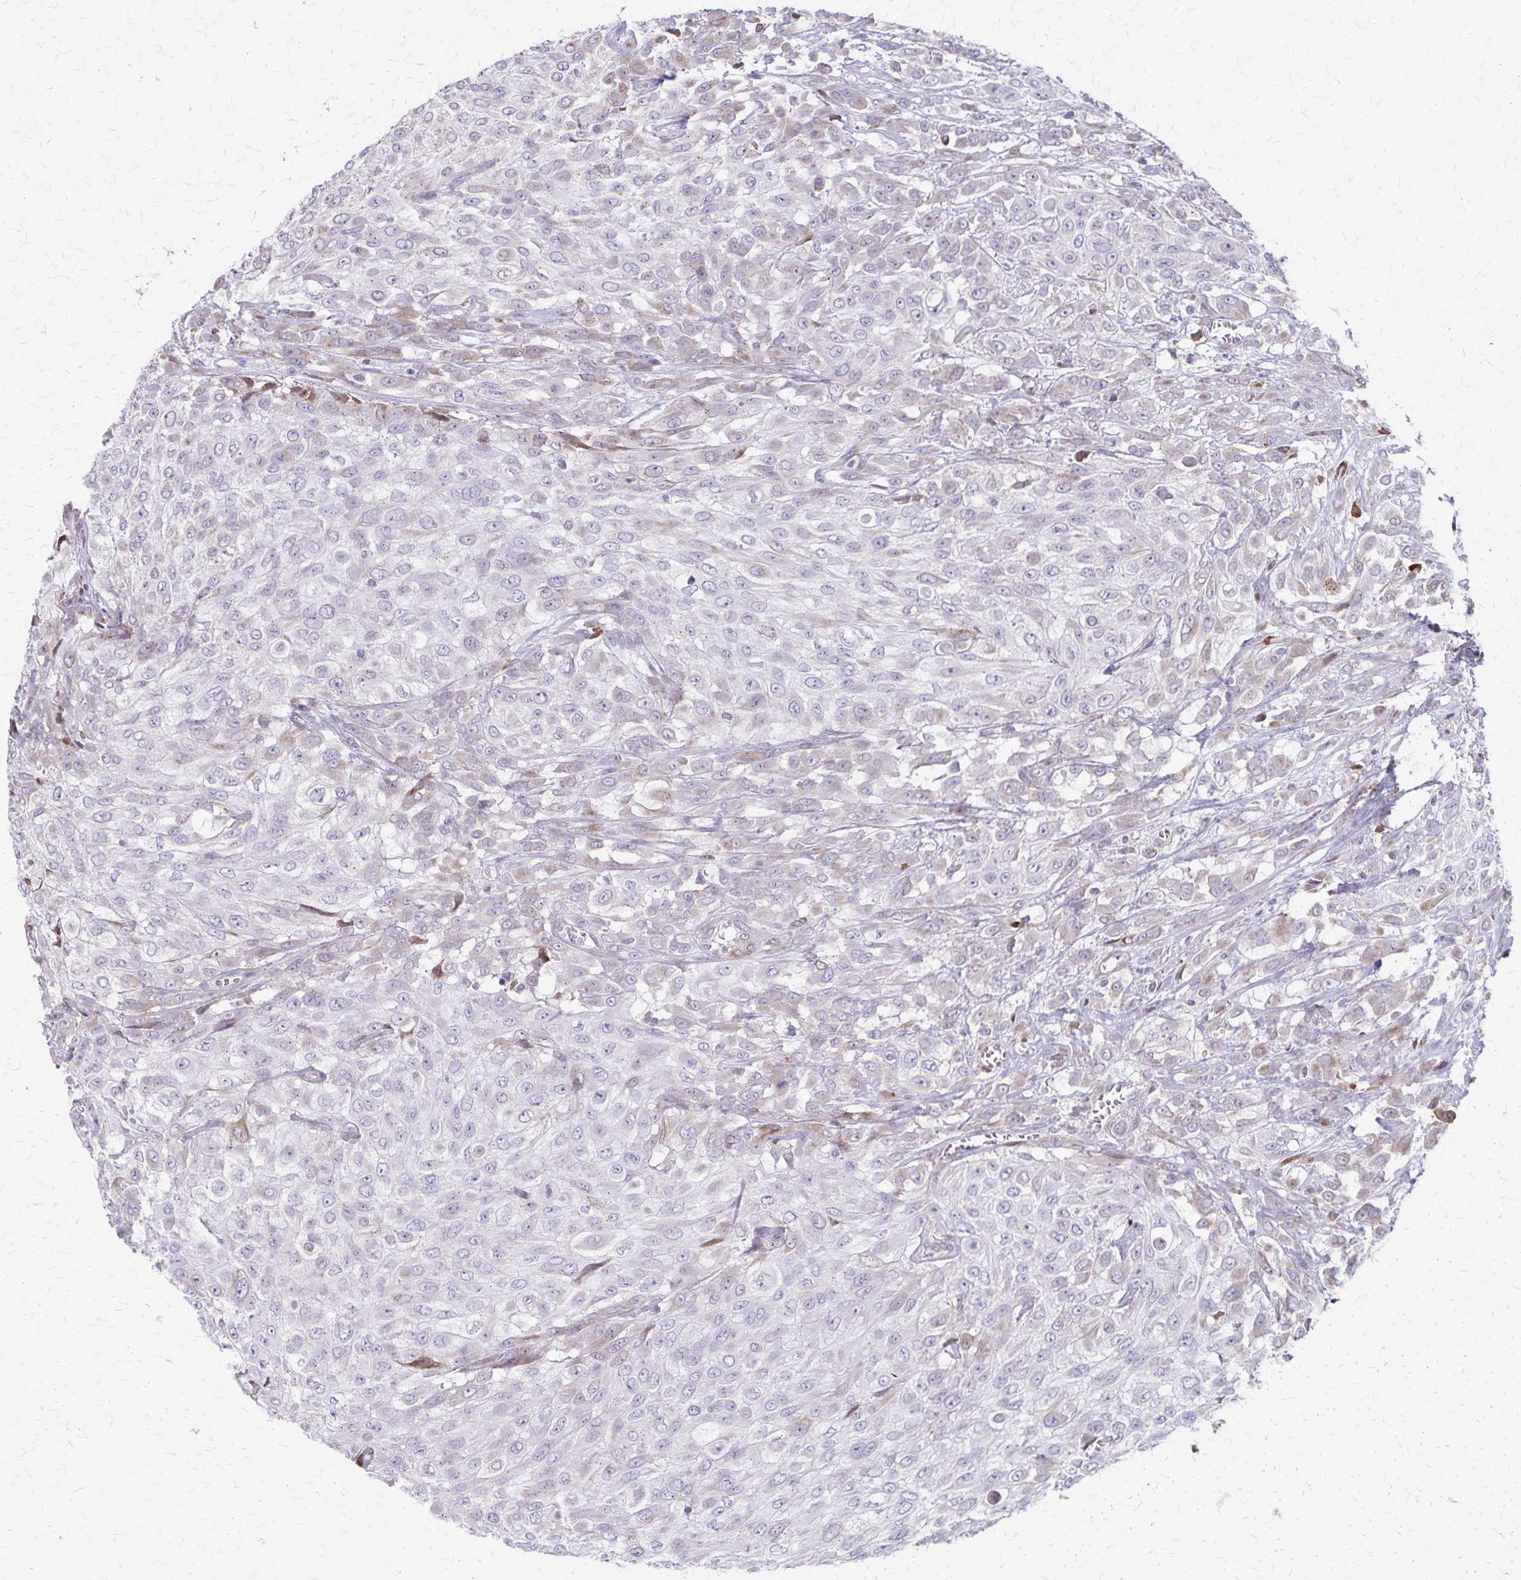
{"staining": {"intensity": "negative", "quantity": "none", "location": "none"}, "tissue": "urothelial cancer", "cell_type": "Tumor cells", "image_type": "cancer", "snomed": [{"axis": "morphology", "description": "Urothelial carcinoma, High grade"}, {"axis": "topography", "description": "Urinary bladder"}], "caption": "High-grade urothelial carcinoma stained for a protein using IHC shows no expression tumor cells.", "gene": "MCFD2", "patient": {"sex": "male", "age": 57}}